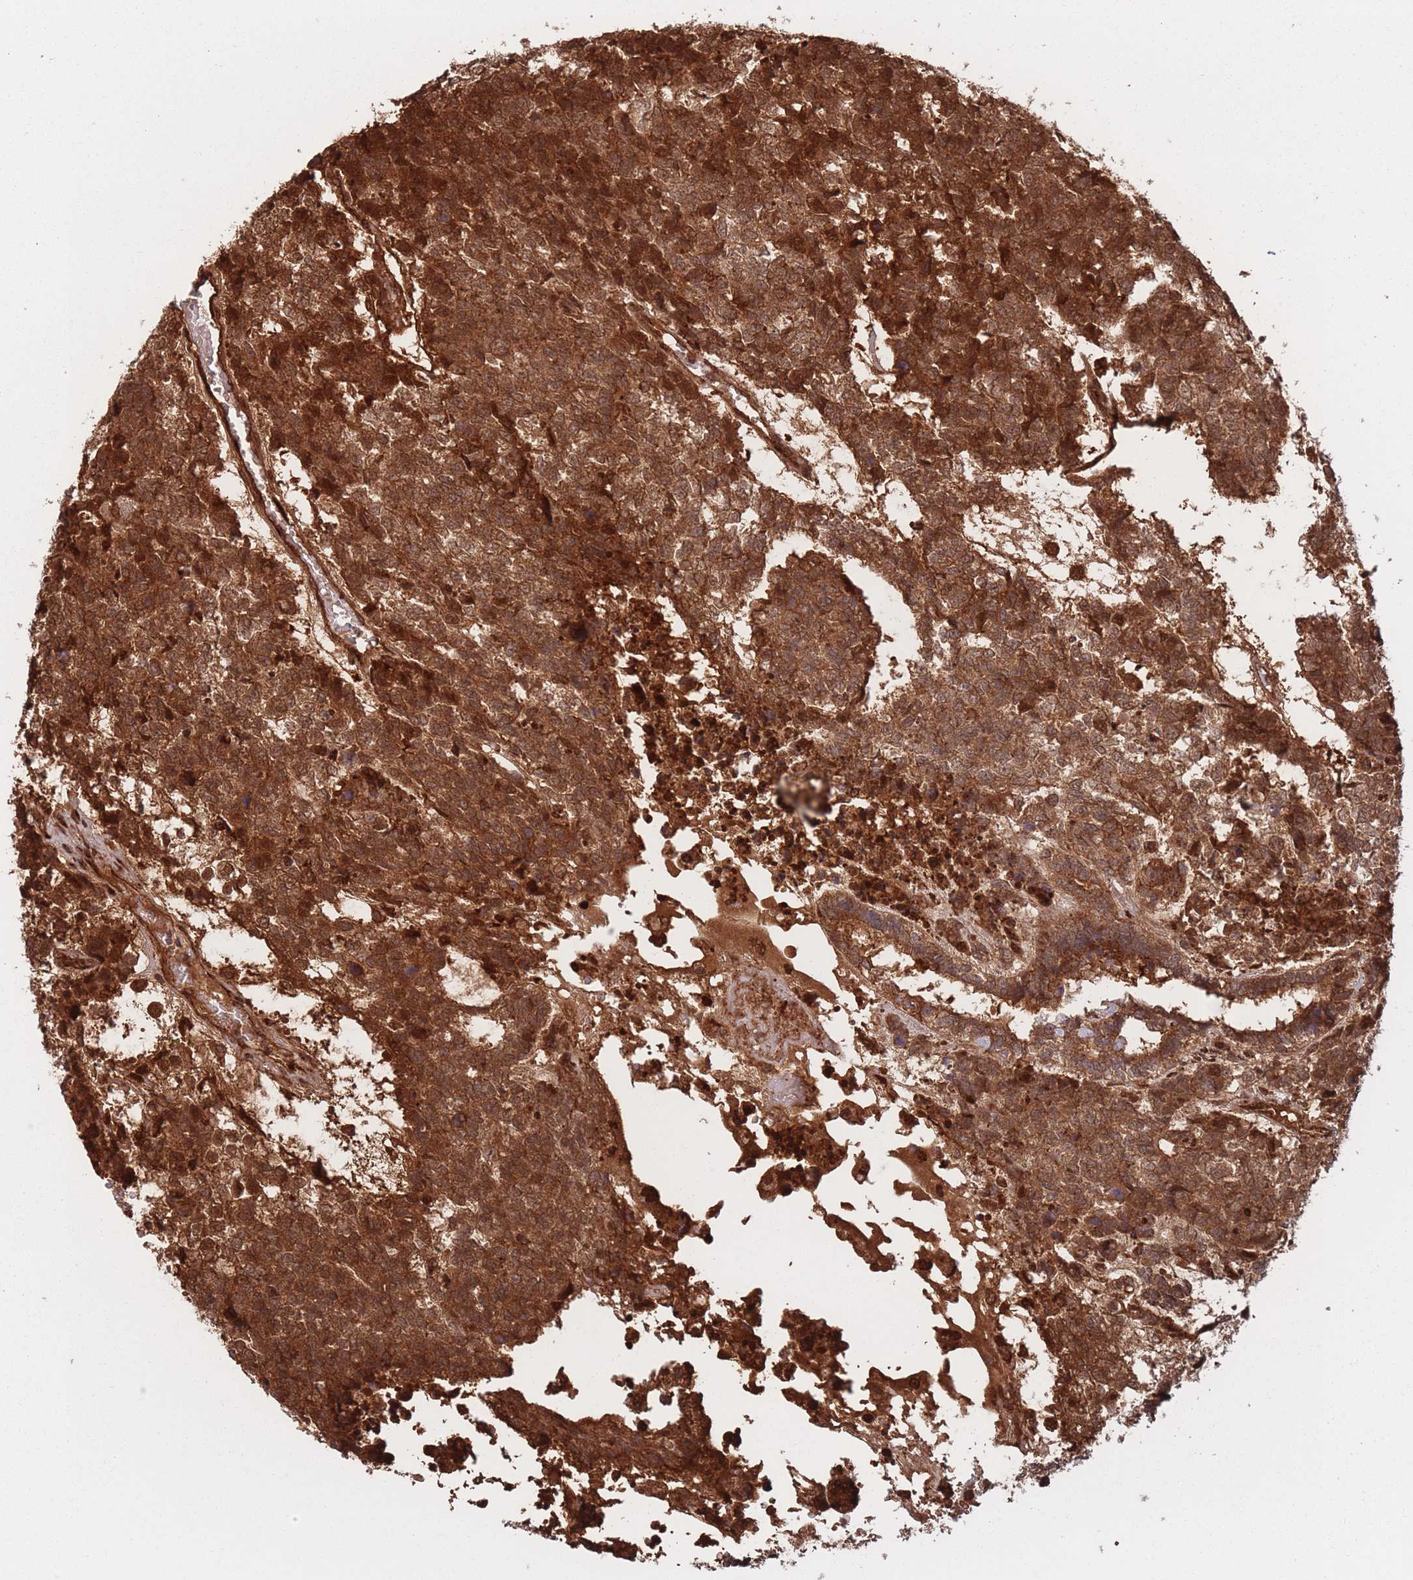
{"staining": {"intensity": "strong", "quantity": ">75%", "location": "cytoplasmic/membranous"}, "tissue": "testis cancer", "cell_type": "Tumor cells", "image_type": "cancer", "snomed": [{"axis": "morphology", "description": "Carcinoma, Embryonal, NOS"}, {"axis": "topography", "description": "Testis"}], "caption": "DAB immunohistochemical staining of human testis cancer demonstrates strong cytoplasmic/membranous protein expression in about >75% of tumor cells.", "gene": "PODXL2", "patient": {"sex": "male", "age": 23}}